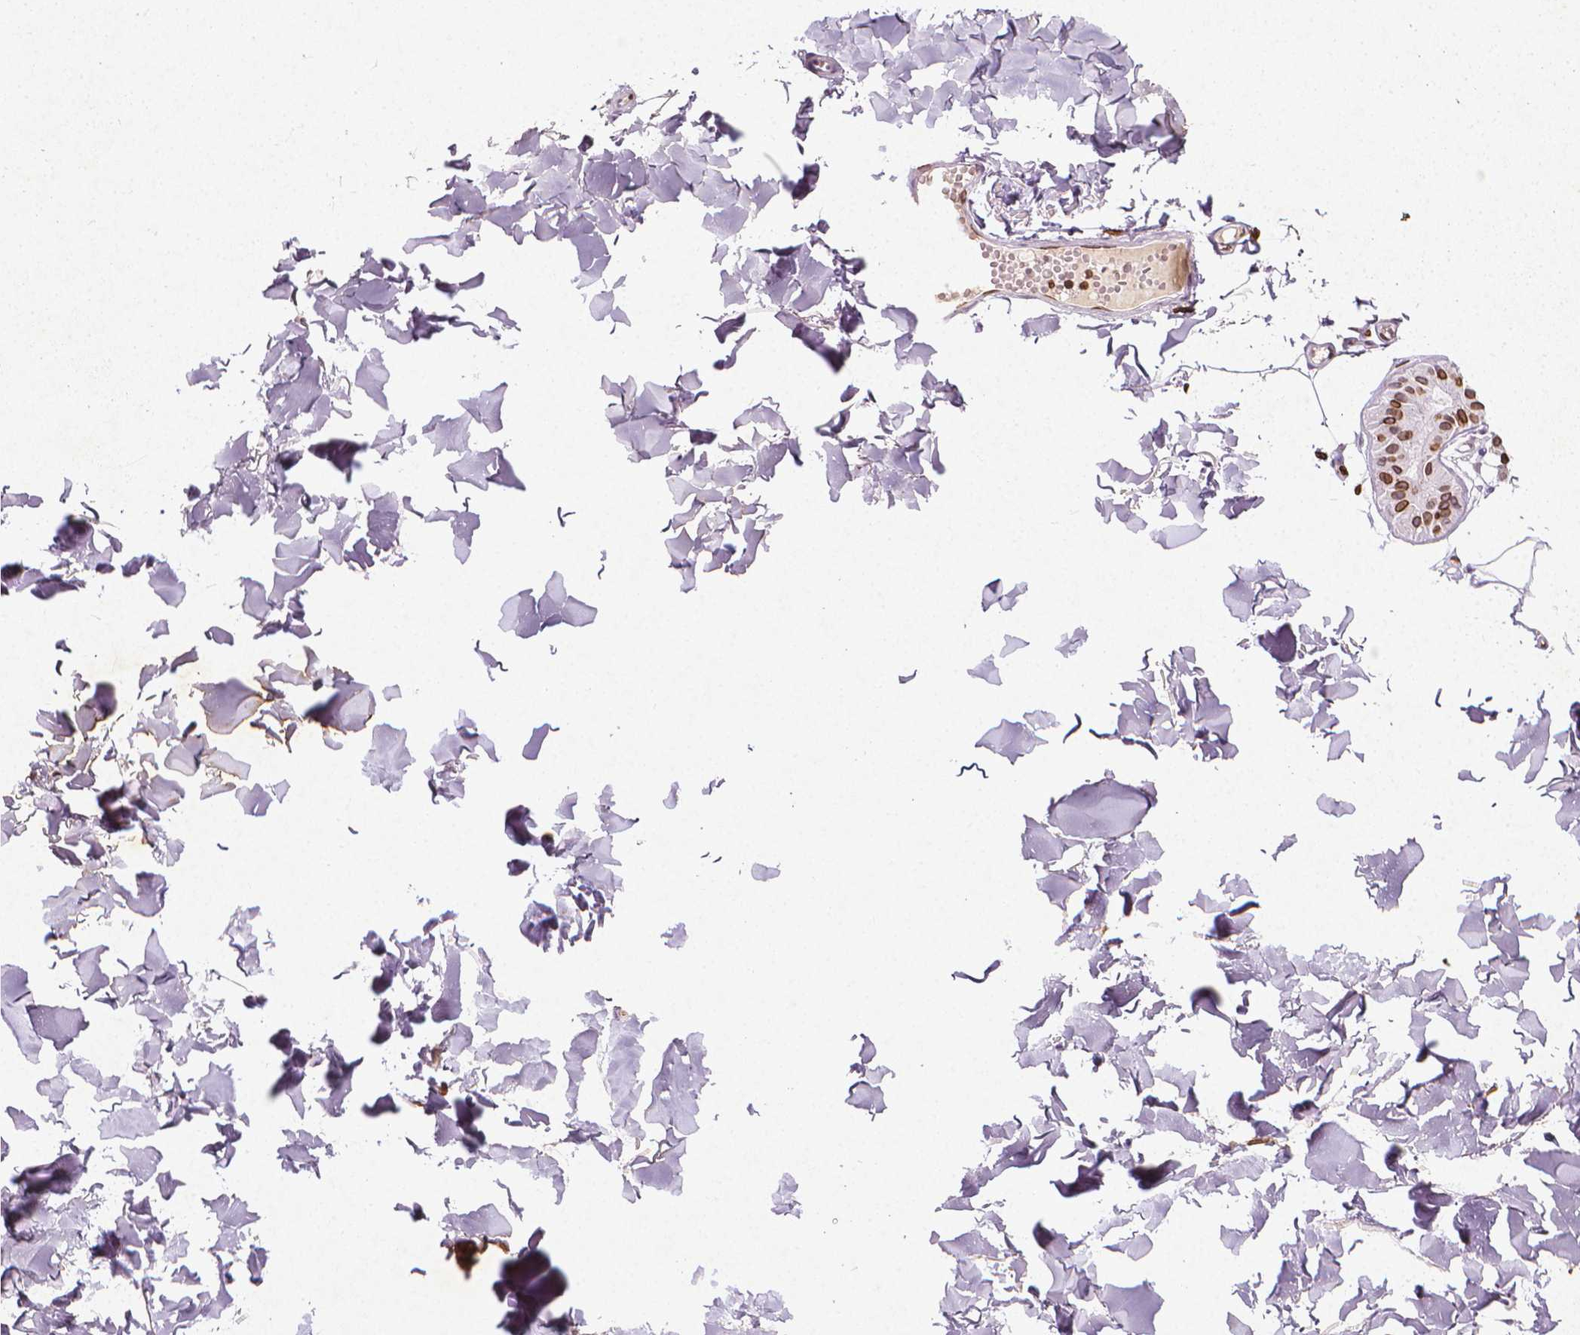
{"staining": {"intensity": "moderate", "quantity": "25%-75%", "location": "nuclear"}, "tissue": "adipose tissue", "cell_type": "Adipocytes", "image_type": "normal", "snomed": [{"axis": "morphology", "description": "Normal tissue, NOS"}, {"axis": "topography", "description": "Skin"}, {"axis": "topography", "description": "Peripheral nerve tissue"}], "caption": "Immunohistochemical staining of normal adipose tissue exhibits medium levels of moderate nuclear positivity in about 25%-75% of adipocytes.", "gene": "LMNB1", "patient": {"sex": "female", "age": 45}}